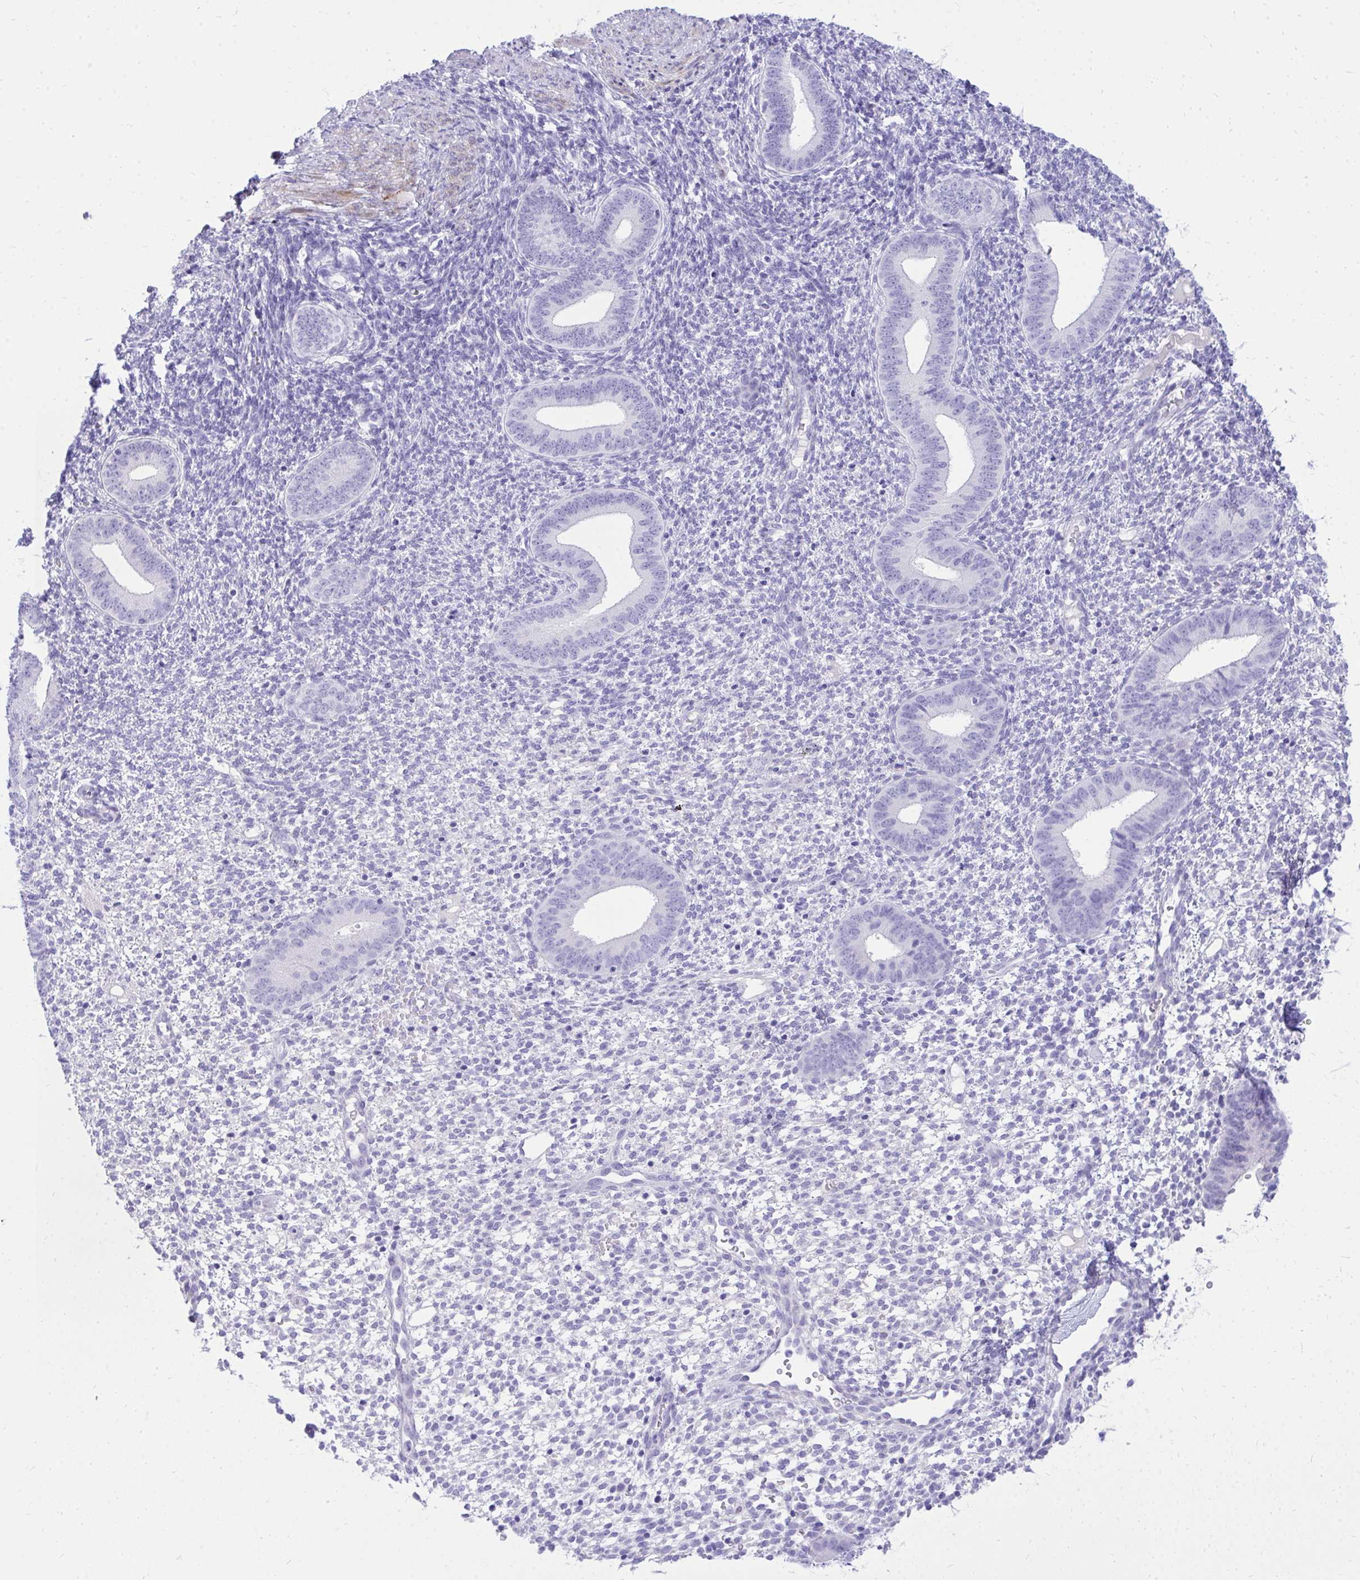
{"staining": {"intensity": "negative", "quantity": "none", "location": "none"}, "tissue": "endometrium", "cell_type": "Cells in endometrial stroma", "image_type": "normal", "snomed": [{"axis": "morphology", "description": "Normal tissue, NOS"}, {"axis": "topography", "description": "Endometrium"}], "caption": "IHC of benign human endometrium demonstrates no staining in cells in endometrial stroma.", "gene": "ANKDD1B", "patient": {"sex": "female", "age": 40}}